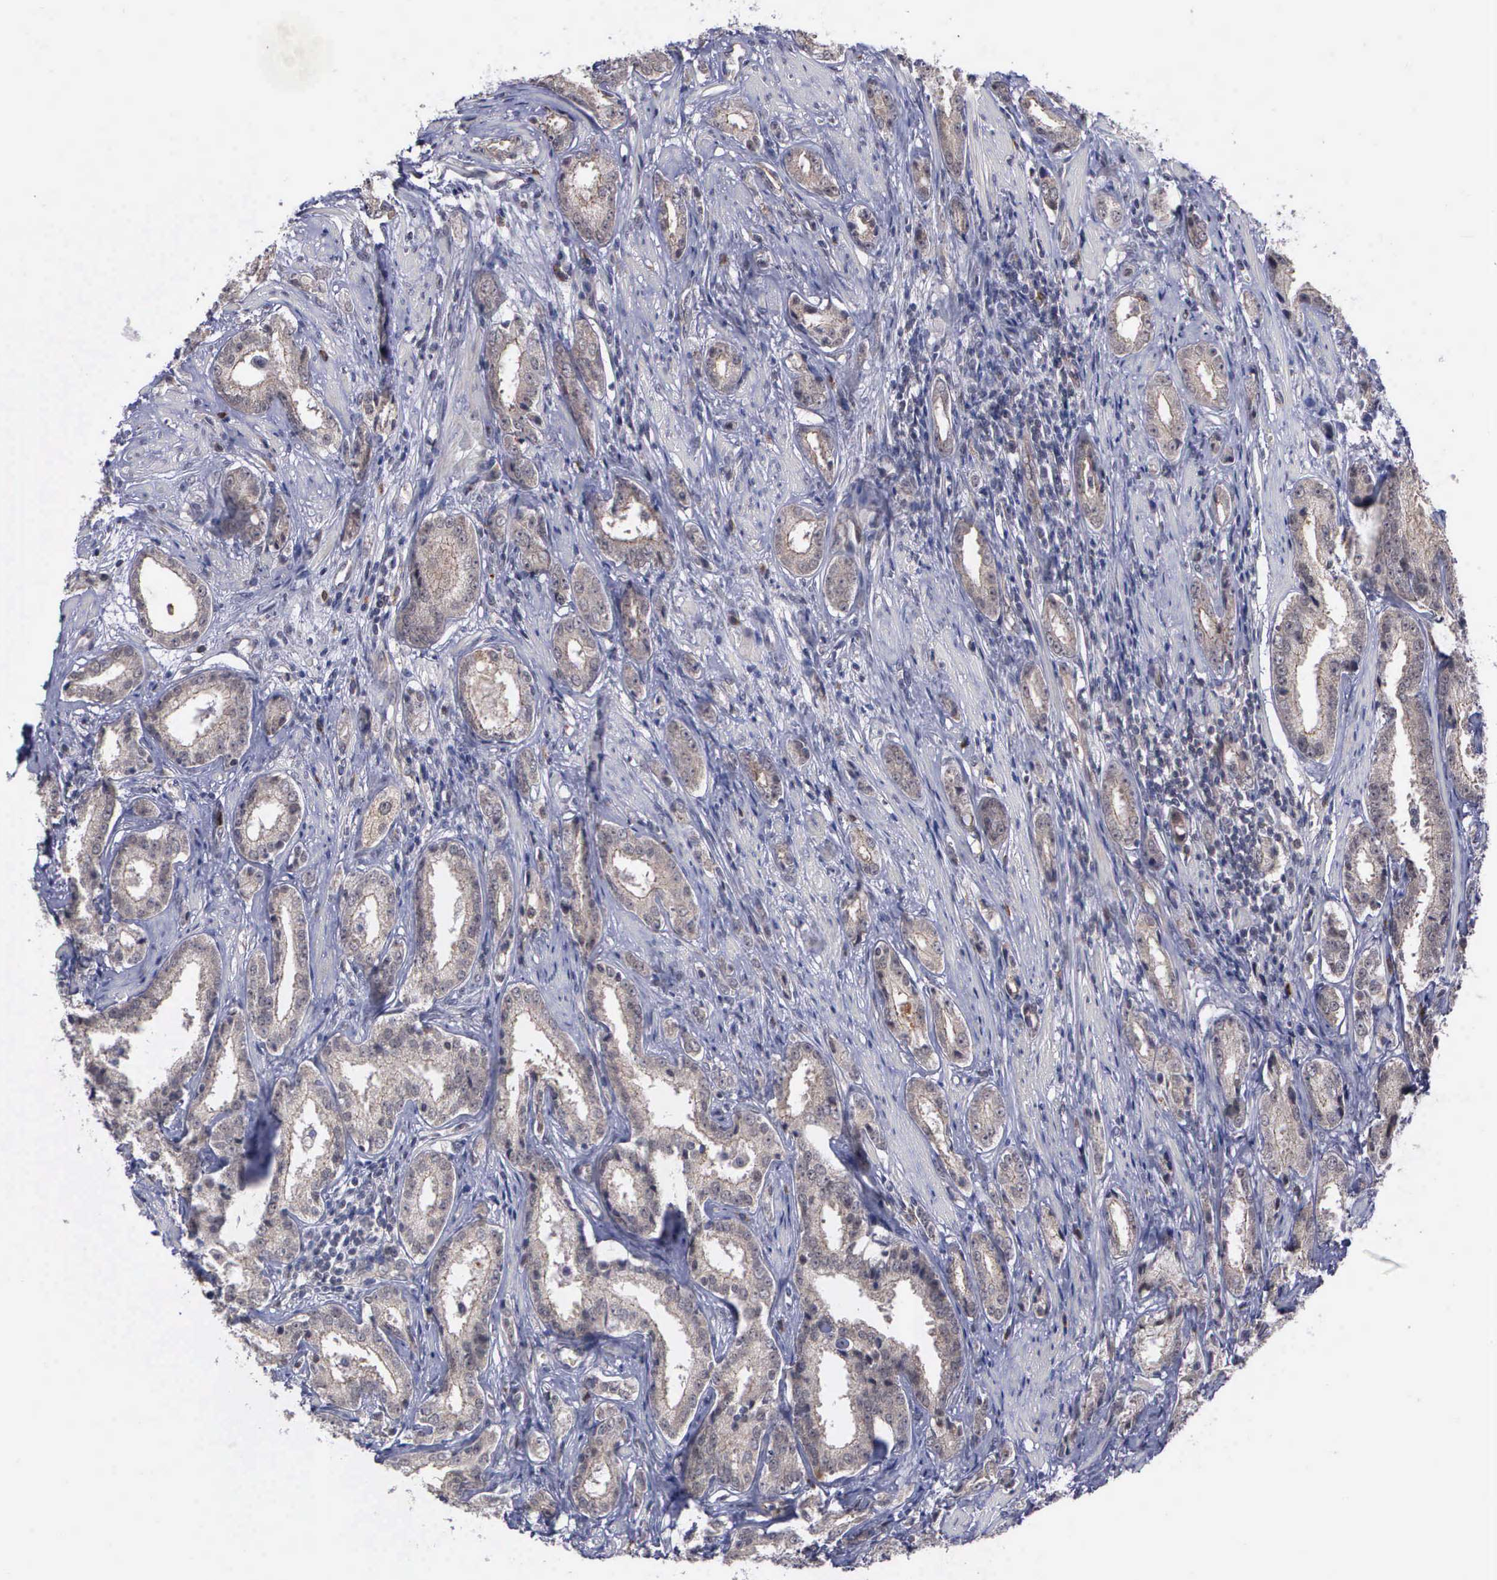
{"staining": {"intensity": "weak", "quantity": ">75%", "location": "cytoplasmic/membranous"}, "tissue": "prostate cancer", "cell_type": "Tumor cells", "image_type": "cancer", "snomed": [{"axis": "morphology", "description": "Adenocarcinoma, Medium grade"}, {"axis": "topography", "description": "Prostate"}], "caption": "A histopathology image of prostate adenocarcinoma (medium-grade) stained for a protein displays weak cytoplasmic/membranous brown staining in tumor cells.", "gene": "MAP3K9", "patient": {"sex": "male", "age": 53}}